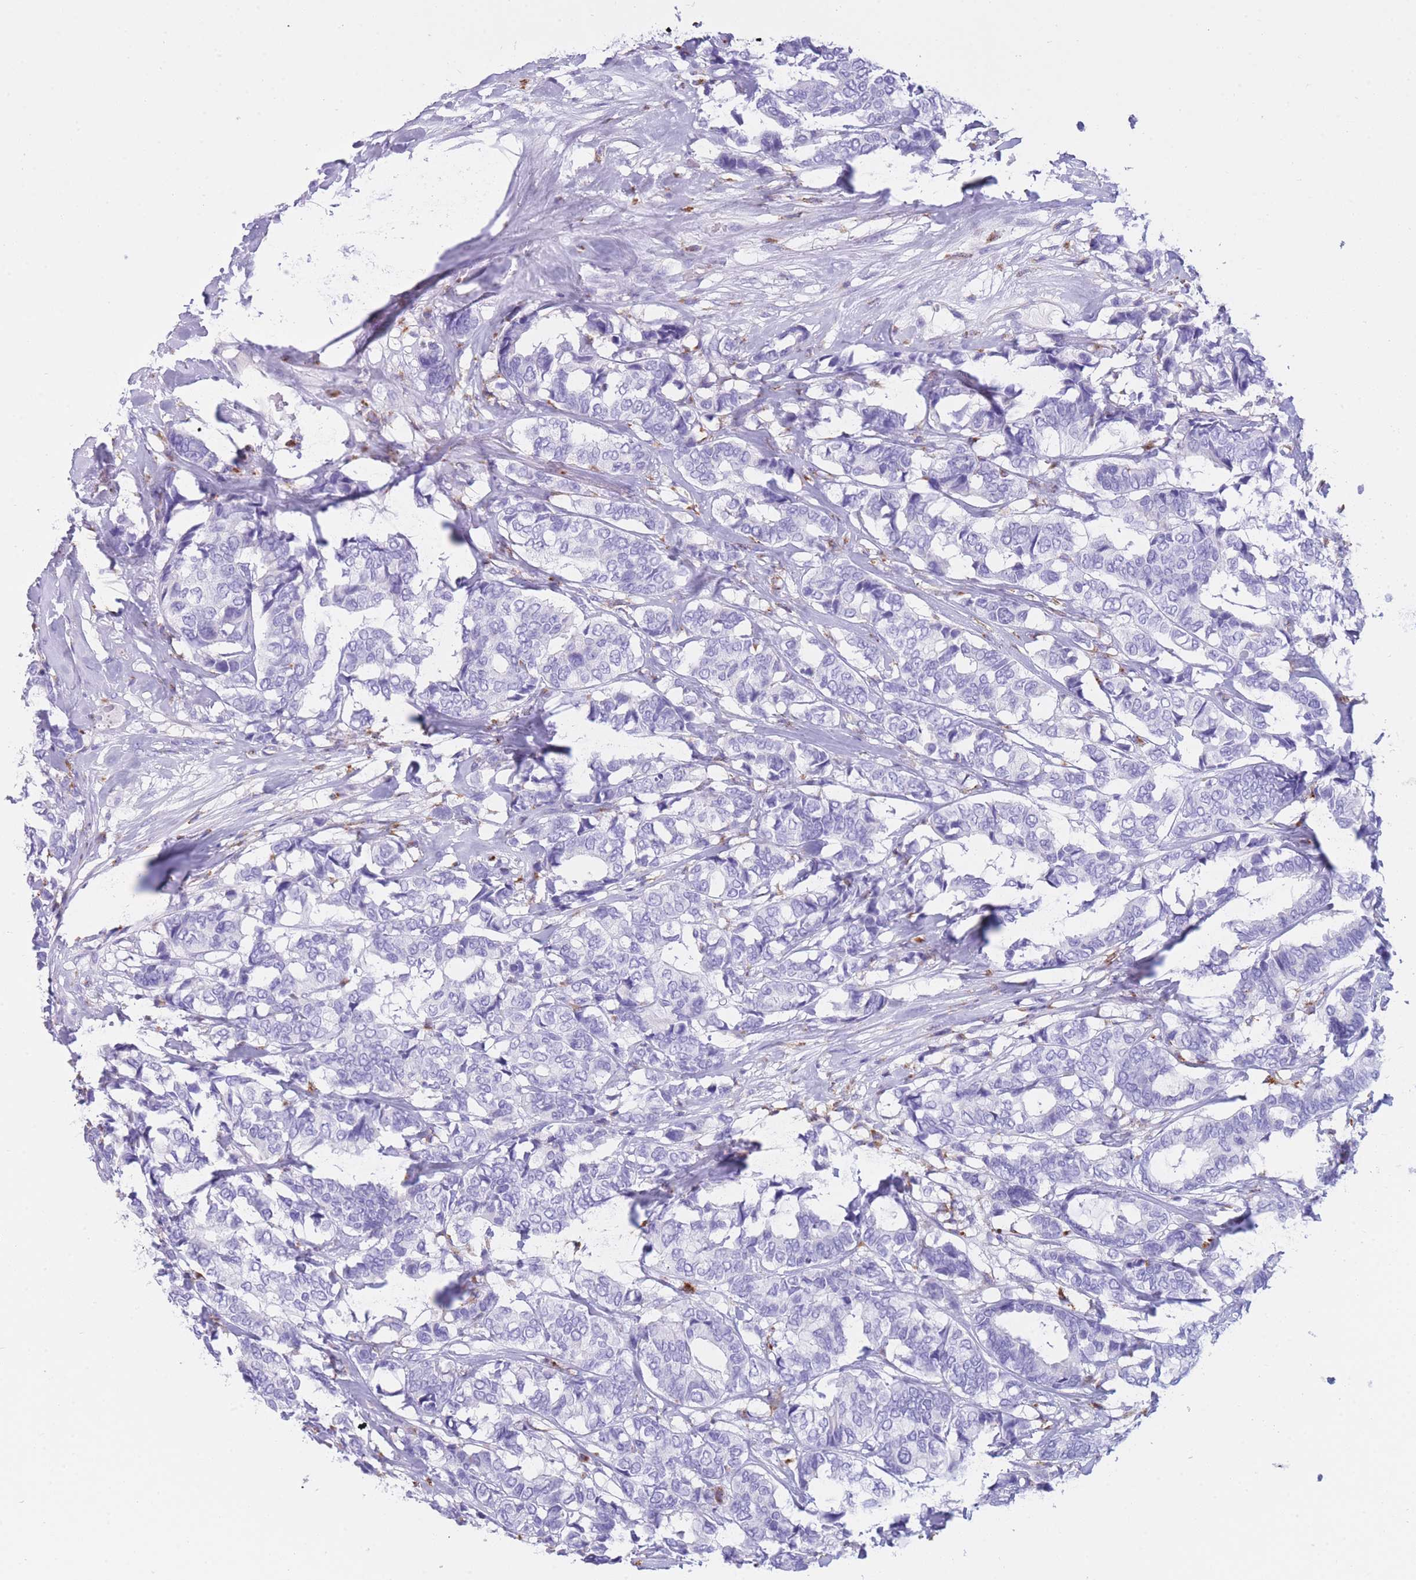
{"staining": {"intensity": "negative", "quantity": "none", "location": "none"}, "tissue": "breast cancer", "cell_type": "Tumor cells", "image_type": "cancer", "snomed": [{"axis": "morphology", "description": "Duct carcinoma"}, {"axis": "topography", "description": "Breast"}], "caption": "IHC of human breast cancer reveals no positivity in tumor cells. (DAB (3,3'-diaminobenzidine) immunohistochemistry visualized using brightfield microscopy, high magnification).", "gene": "PLBD1", "patient": {"sex": "female", "age": 87}}